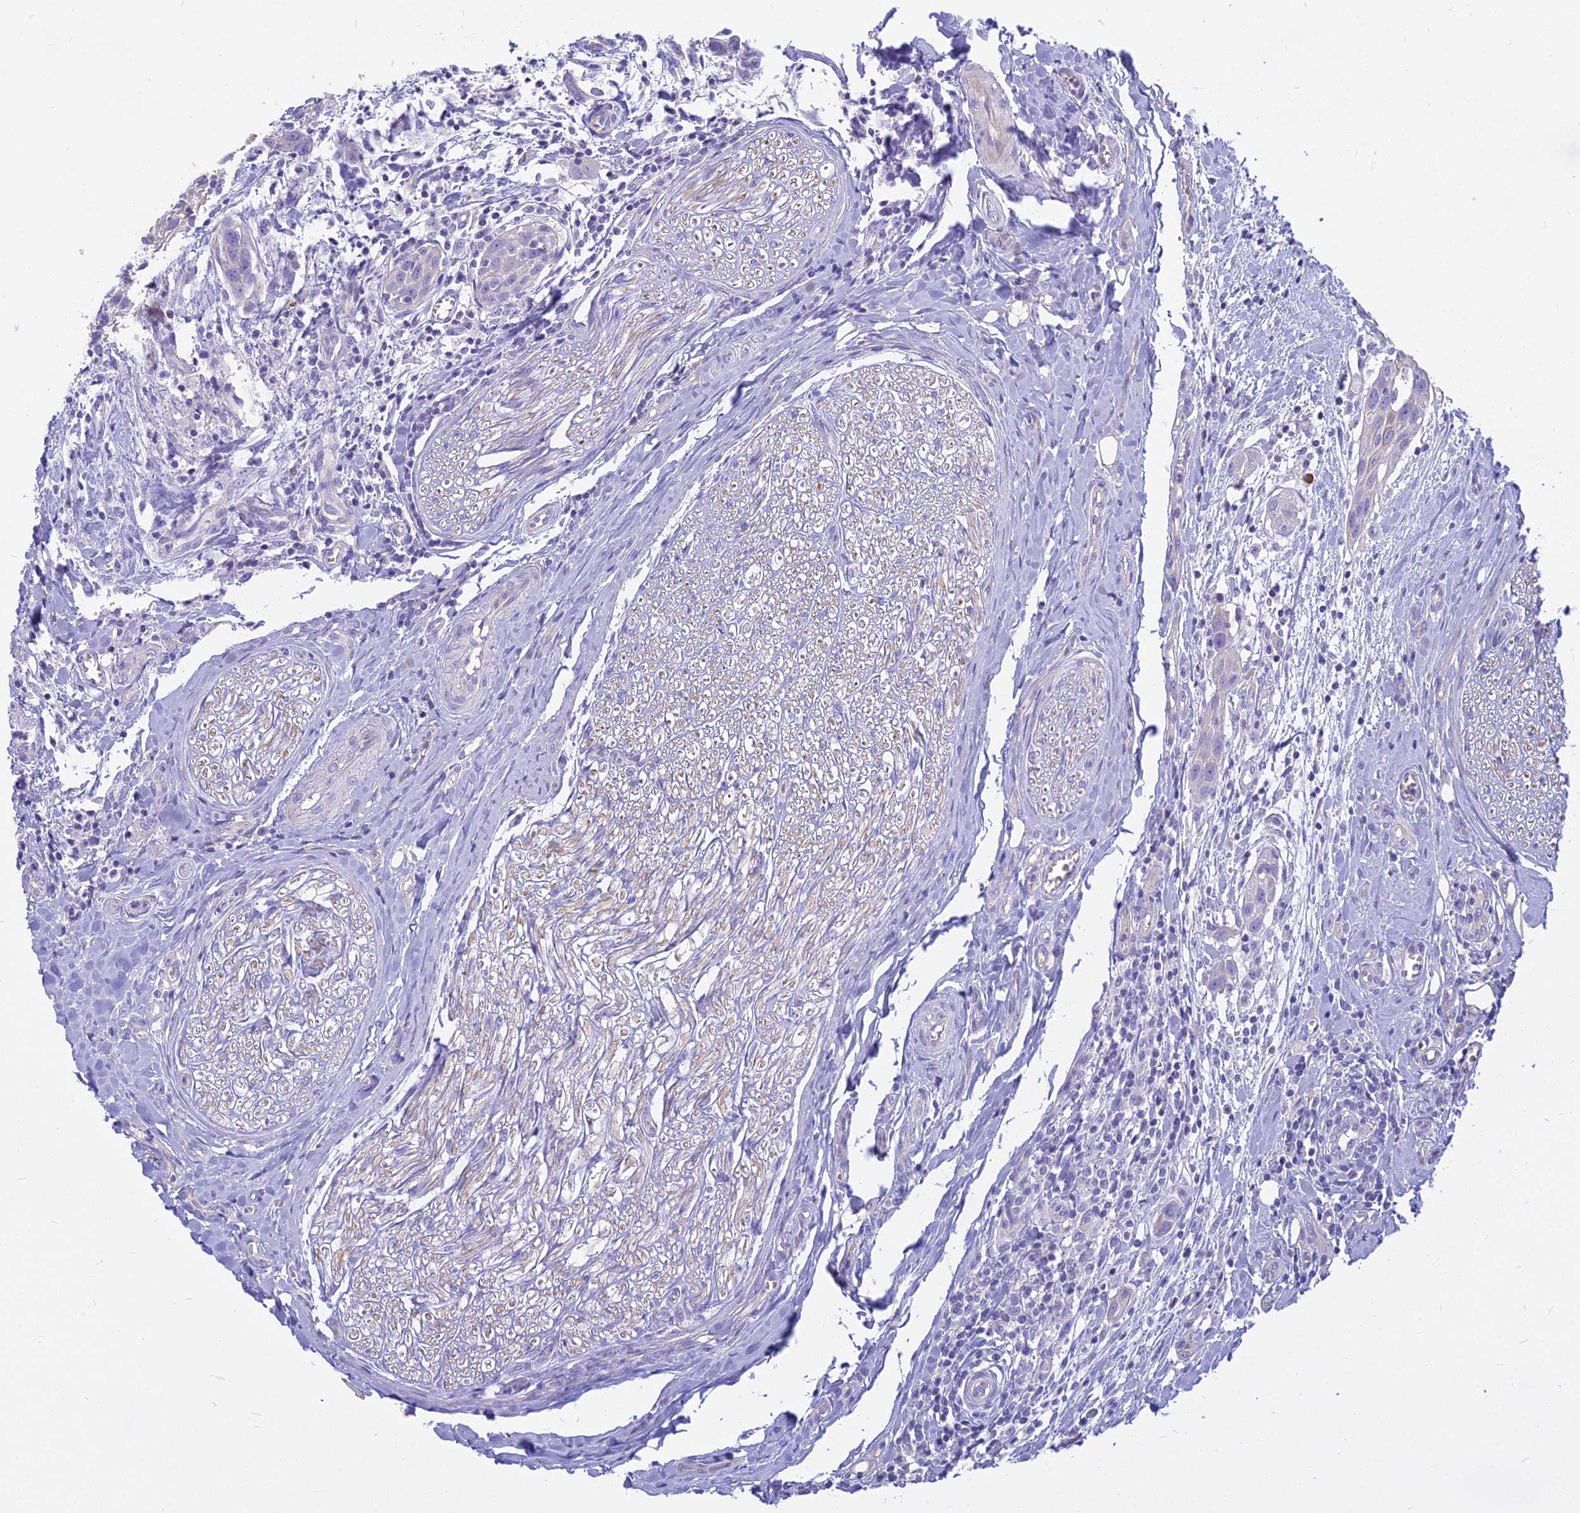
{"staining": {"intensity": "negative", "quantity": "none", "location": "none"}, "tissue": "head and neck cancer", "cell_type": "Tumor cells", "image_type": "cancer", "snomed": [{"axis": "morphology", "description": "Squamous cell carcinoma, NOS"}, {"axis": "topography", "description": "Oral tissue"}, {"axis": "topography", "description": "Head-Neck"}], "caption": "This histopathology image is of head and neck cancer stained with immunohistochemistry (IHC) to label a protein in brown with the nuclei are counter-stained blue. There is no expression in tumor cells. Brightfield microscopy of IHC stained with DAB (3,3'-diaminobenzidine) (brown) and hematoxylin (blue), captured at high magnification.", "gene": "SMIM24", "patient": {"sex": "female", "age": 50}}